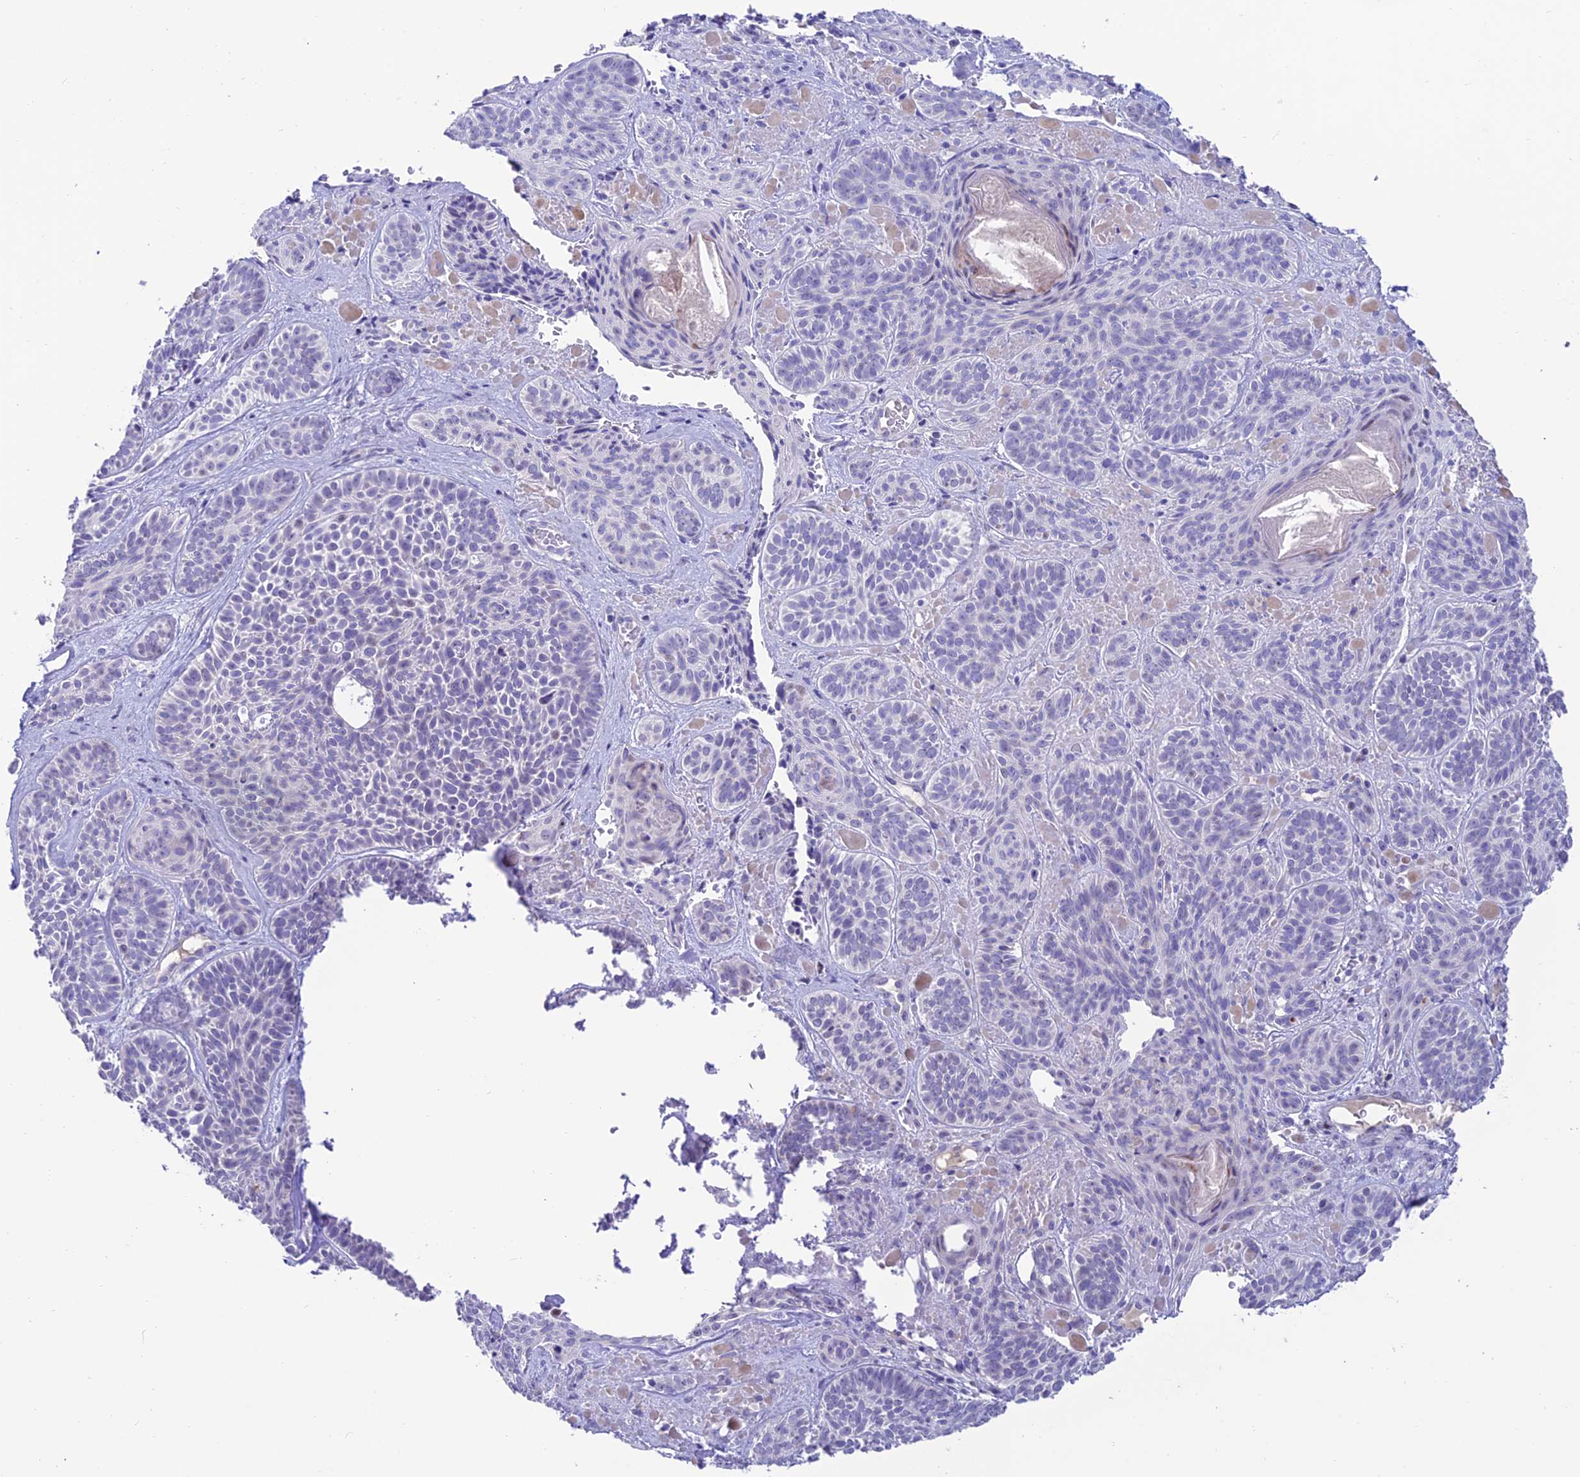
{"staining": {"intensity": "negative", "quantity": "none", "location": "none"}, "tissue": "skin cancer", "cell_type": "Tumor cells", "image_type": "cancer", "snomed": [{"axis": "morphology", "description": "Basal cell carcinoma"}, {"axis": "topography", "description": "Skin"}], "caption": "IHC image of neoplastic tissue: skin basal cell carcinoma stained with DAB exhibits no significant protein staining in tumor cells.", "gene": "SLC10A1", "patient": {"sex": "male", "age": 85}}